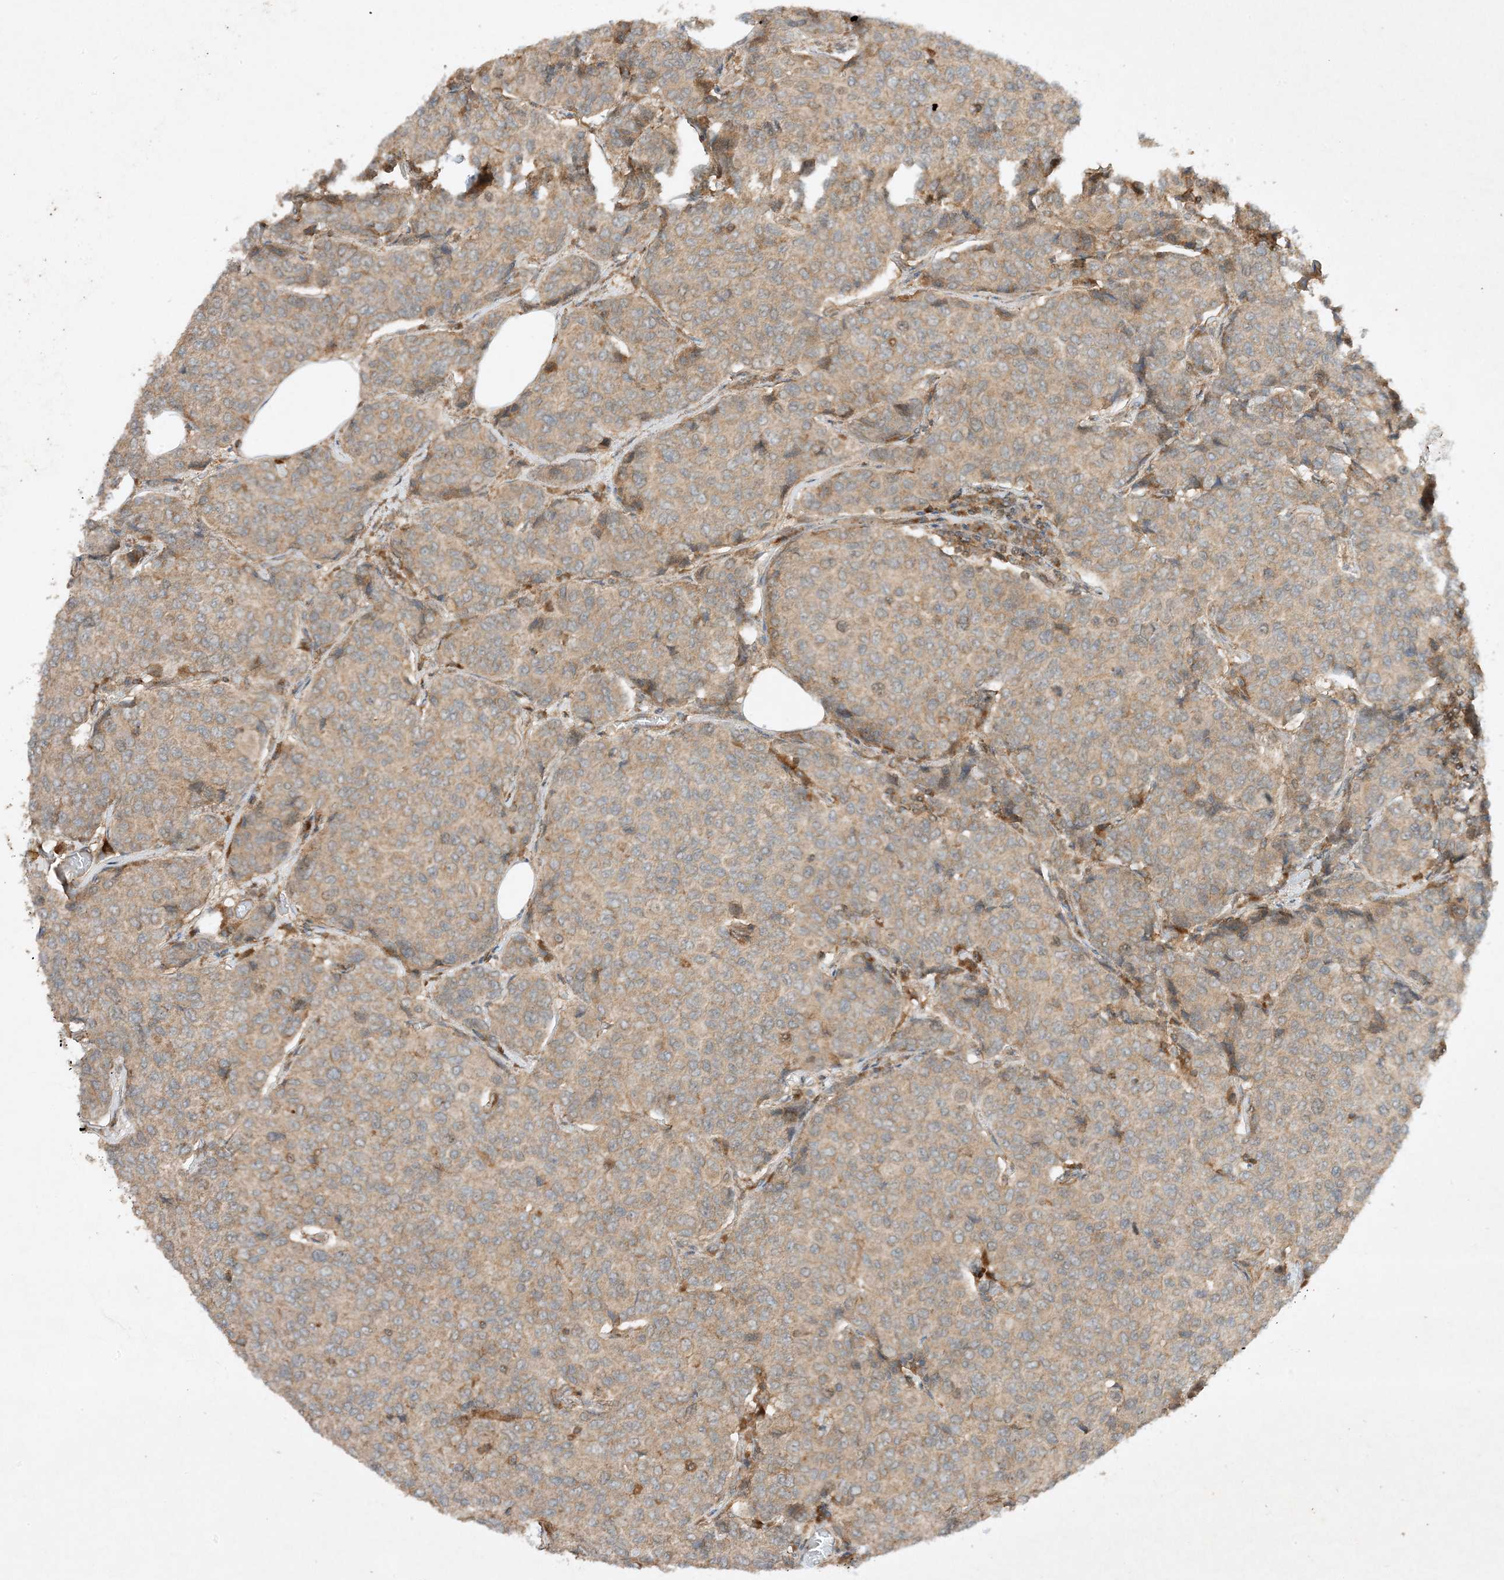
{"staining": {"intensity": "weak", "quantity": ">75%", "location": "cytoplasmic/membranous"}, "tissue": "breast cancer", "cell_type": "Tumor cells", "image_type": "cancer", "snomed": [{"axis": "morphology", "description": "Duct carcinoma"}, {"axis": "topography", "description": "Breast"}], "caption": "Weak cytoplasmic/membranous staining for a protein is appreciated in about >75% of tumor cells of breast cancer using immunohistochemistry (IHC).", "gene": "XRN1", "patient": {"sex": "female", "age": 55}}